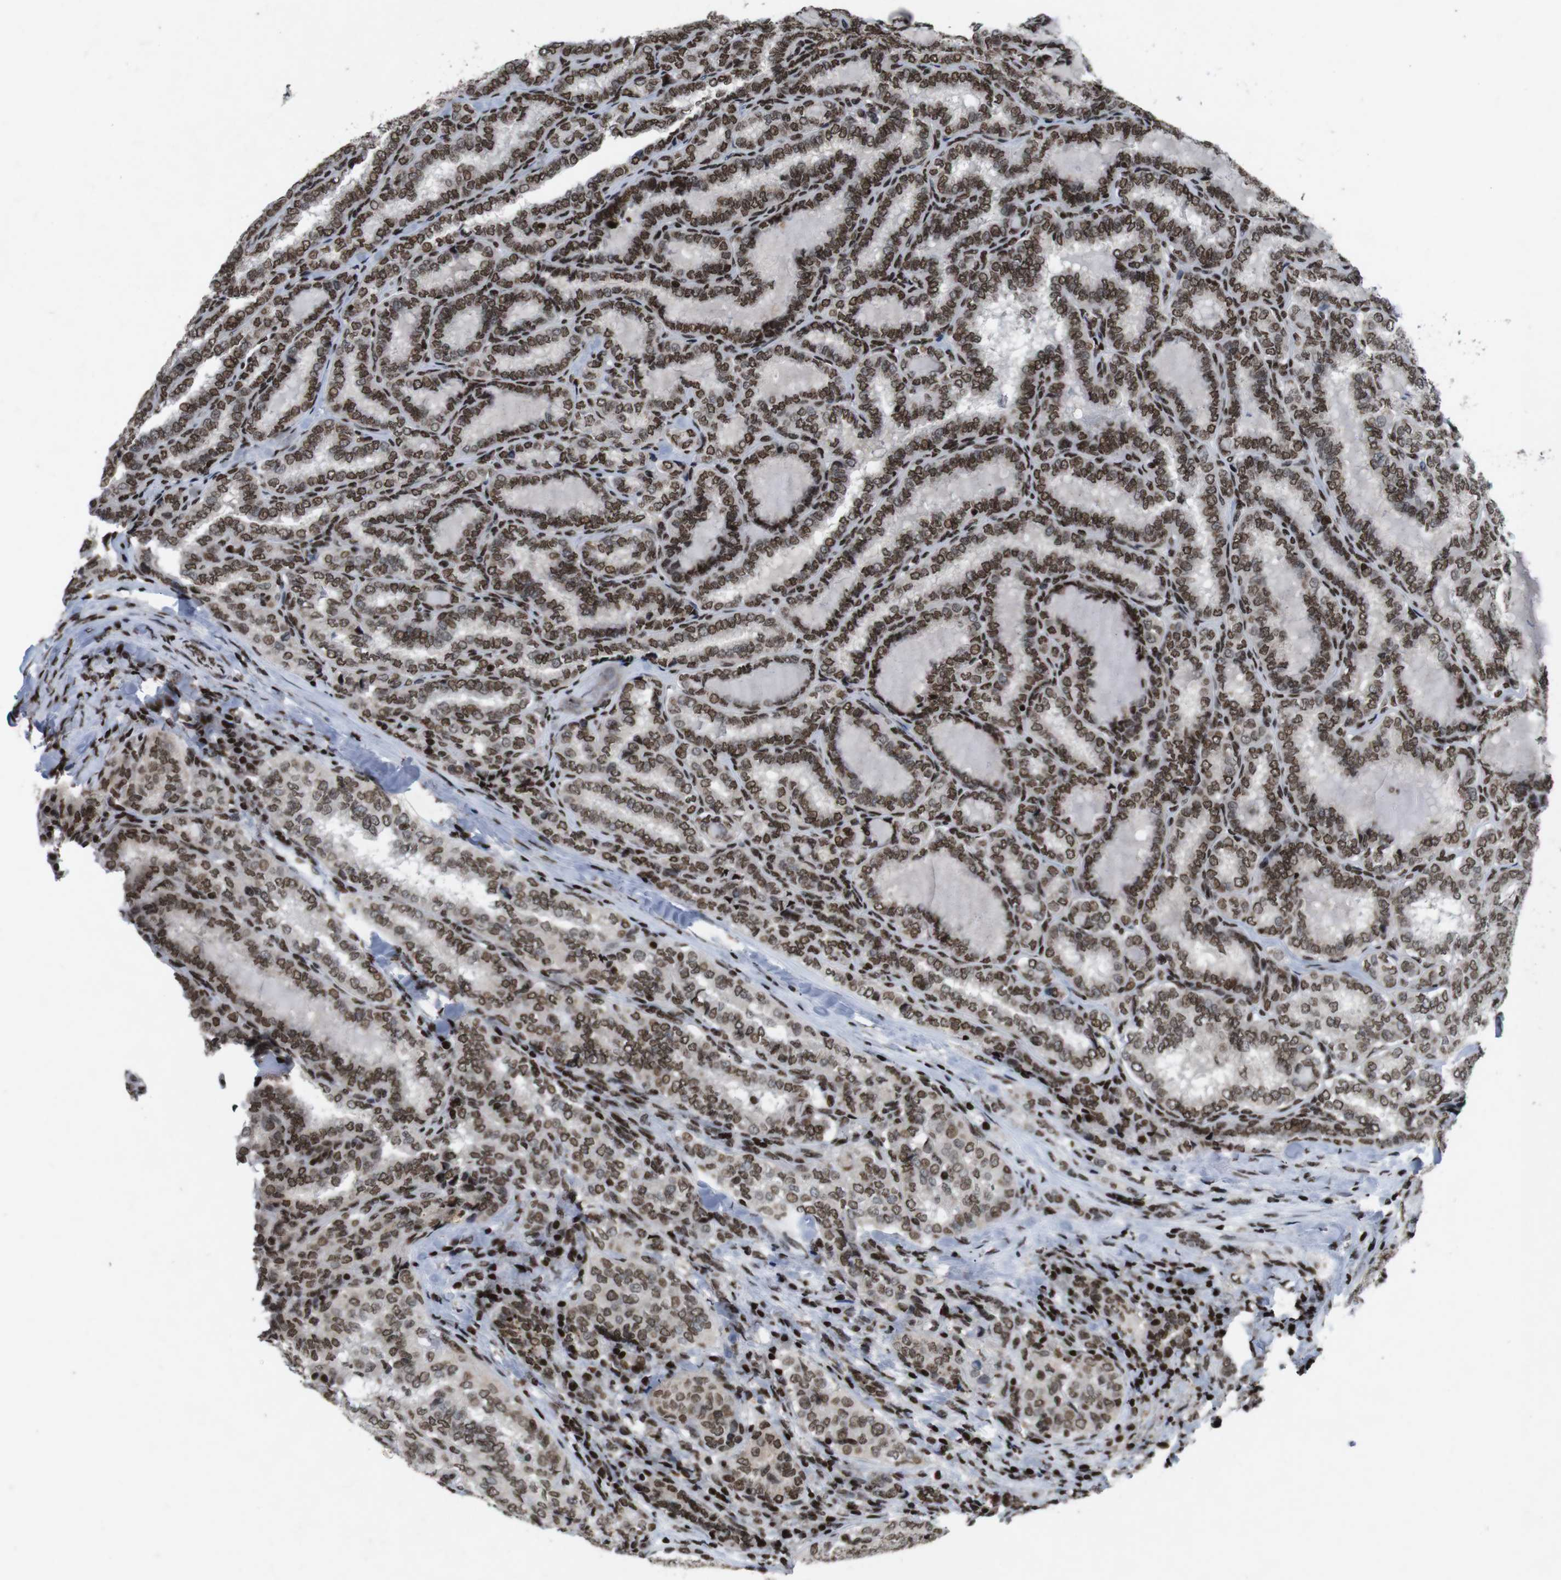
{"staining": {"intensity": "moderate", "quantity": ">75%", "location": "nuclear"}, "tissue": "thyroid cancer", "cell_type": "Tumor cells", "image_type": "cancer", "snomed": [{"axis": "morphology", "description": "Normal tissue, NOS"}, {"axis": "morphology", "description": "Papillary adenocarcinoma, NOS"}, {"axis": "topography", "description": "Thyroid gland"}], "caption": "Immunohistochemistry of thyroid cancer (papillary adenocarcinoma) displays medium levels of moderate nuclear positivity in approximately >75% of tumor cells.", "gene": "MAGEH1", "patient": {"sex": "female", "age": 30}}